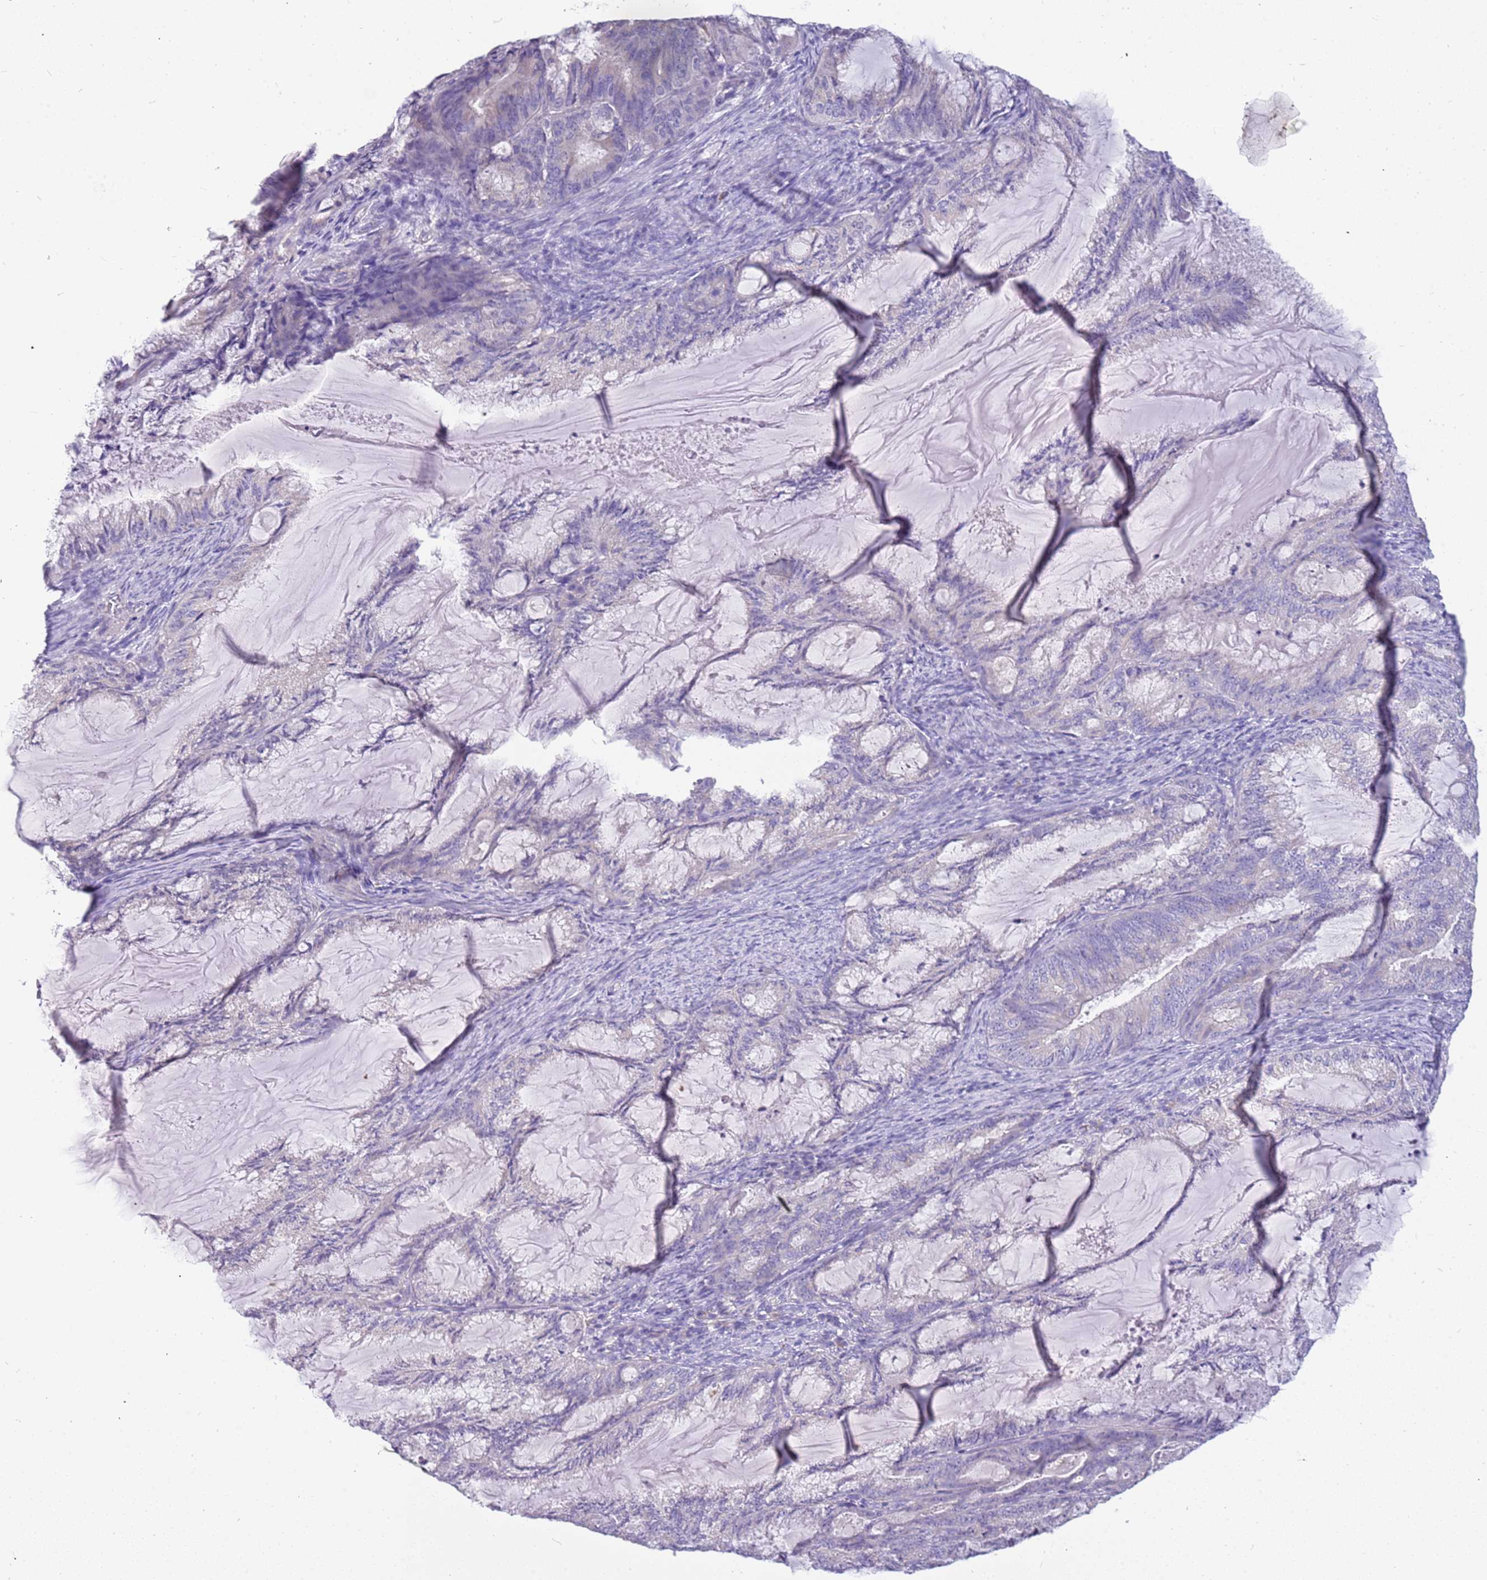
{"staining": {"intensity": "negative", "quantity": "none", "location": "none"}, "tissue": "endometrial cancer", "cell_type": "Tumor cells", "image_type": "cancer", "snomed": [{"axis": "morphology", "description": "Adenocarcinoma, NOS"}, {"axis": "topography", "description": "Endometrium"}], "caption": "This is an IHC photomicrograph of human endometrial cancer. There is no staining in tumor cells.", "gene": "RHCG", "patient": {"sex": "female", "age": 86}}